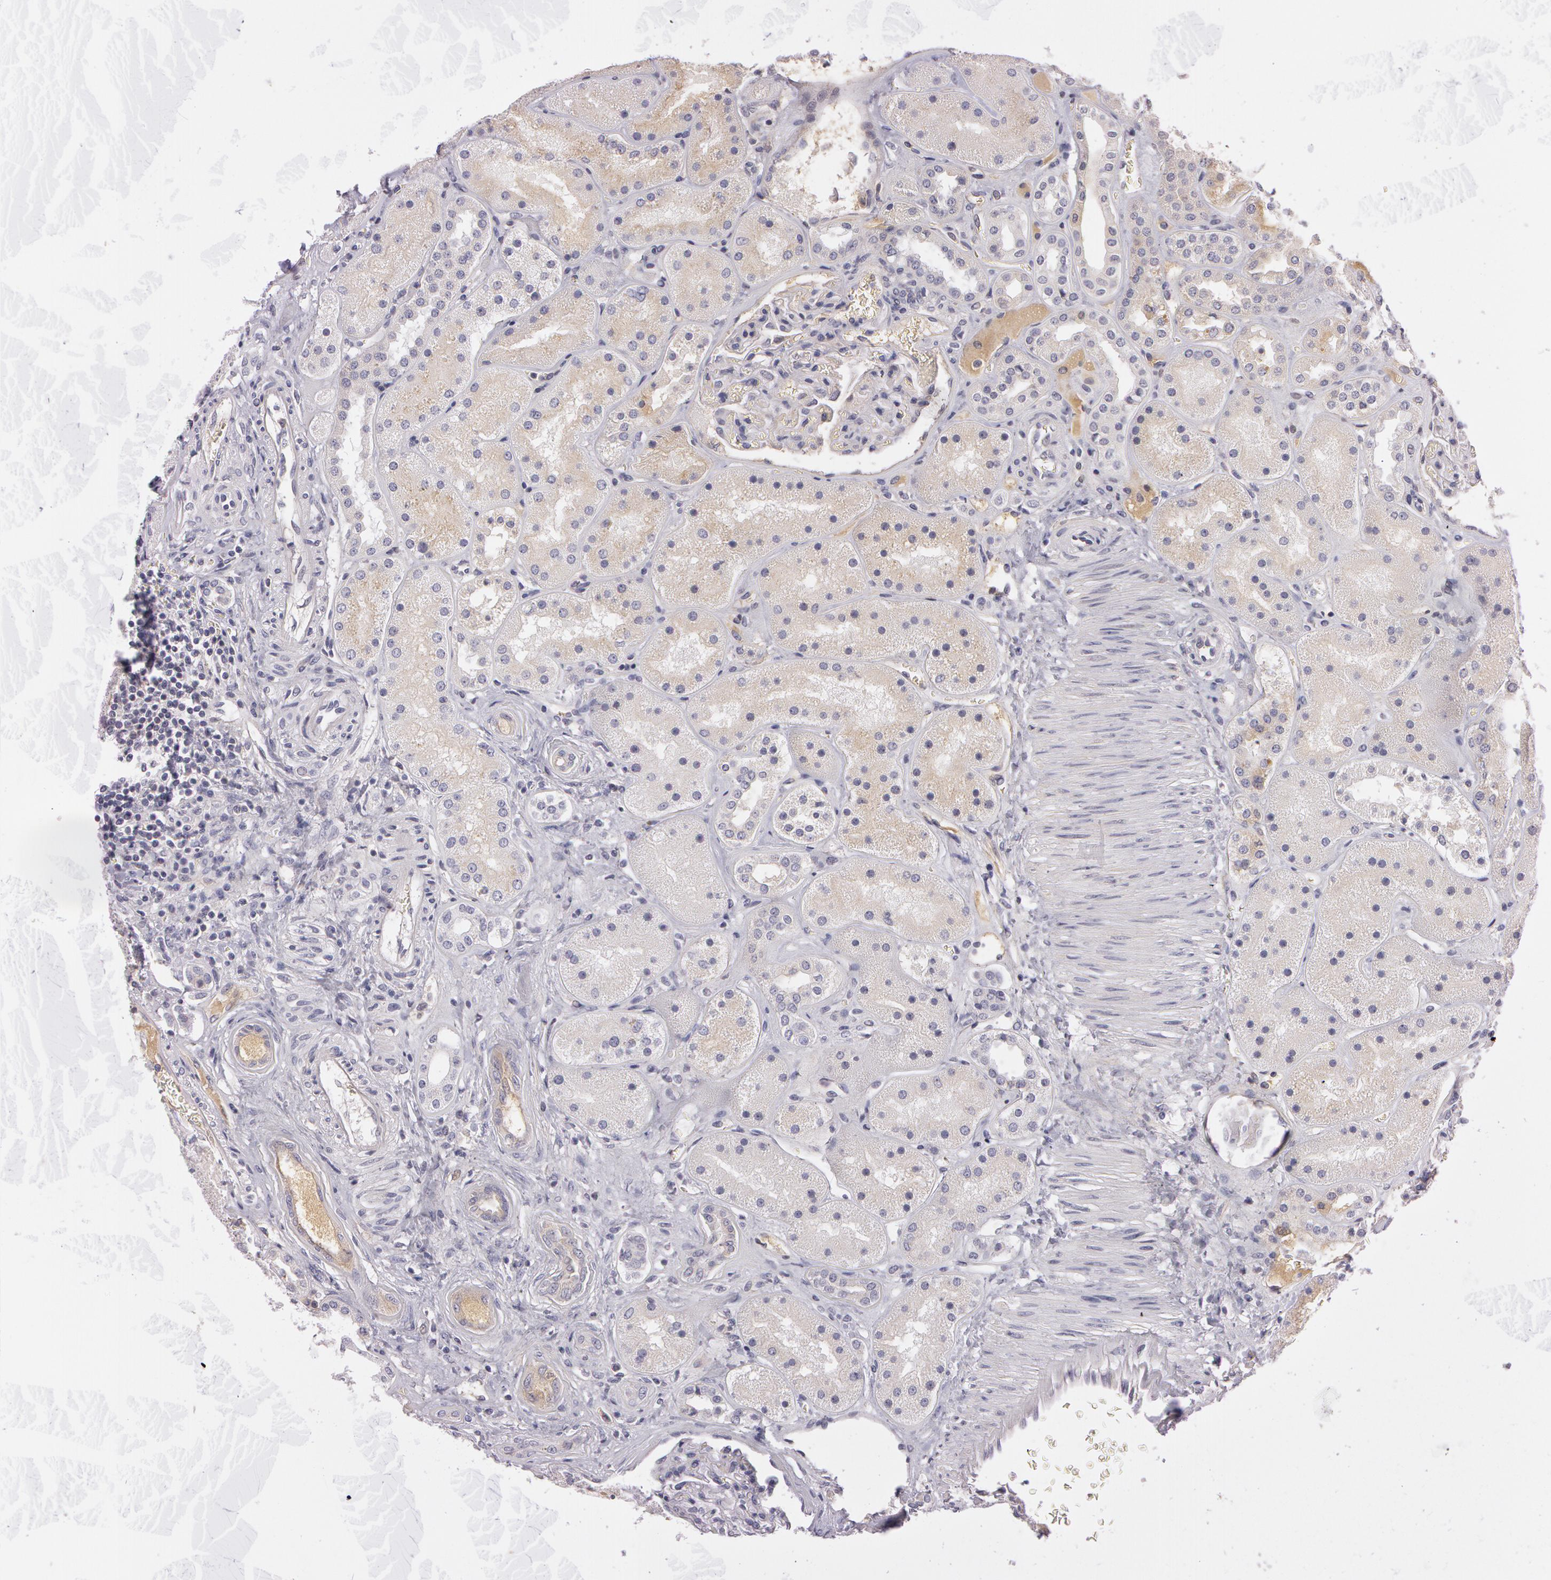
{"staining": {"intensity": "negative", "quantity": "none", "location": "none"}, "tissue": "kidney", "cell_type": "Cells in glomeruli", "image_type": "normal", "snomed": [{"axis": "morphology", "description": "Normal tissue, NOS"}, {"axis": "topography", "description": "Kidney"}], "caption": "An image of kidney stained for a protein reveals no brown staining in cells in glomeruli.", "gene": "MXRA5", "patient": {"sex": "male", "age": 28}}